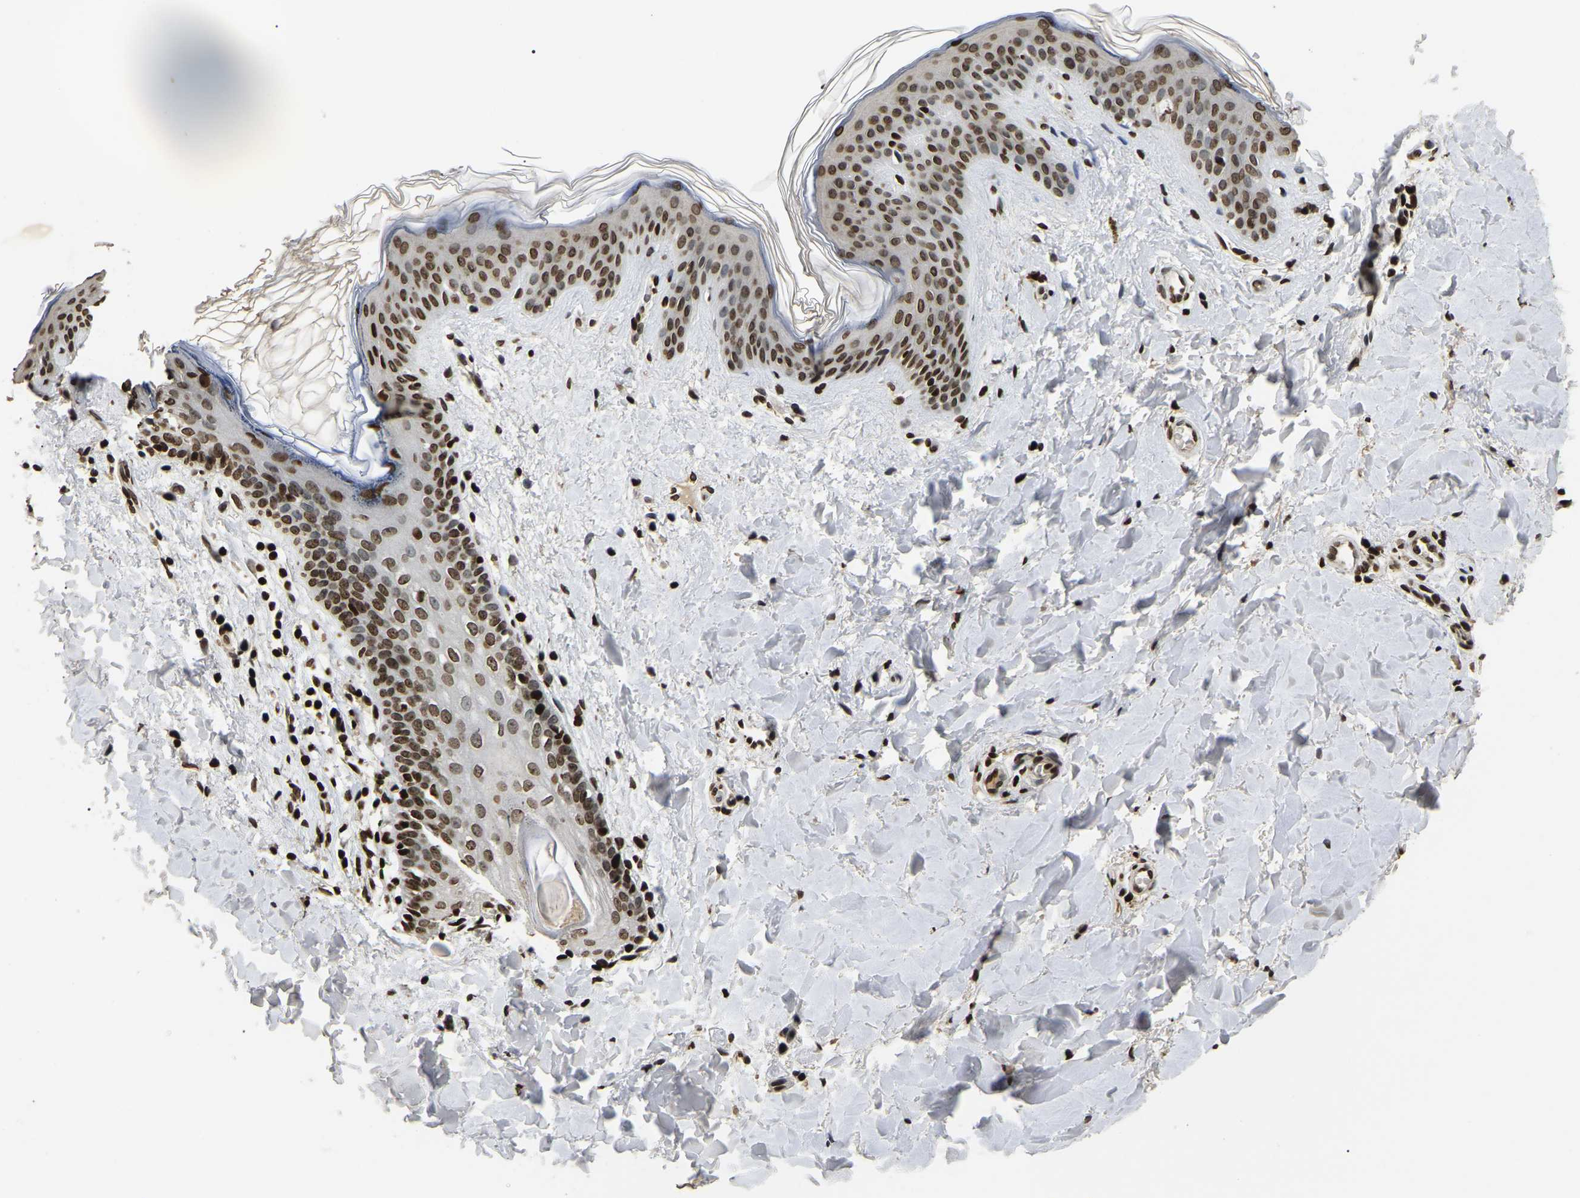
{"staining": {"intensity": "moderate", "quantity": "25%-75%", "location": "cytoplasmic/membranous,nuclear"}, "tissue": "skin", "cell_type": "Fibroblasts", "image_type": "normal", "snomed": [{"axis": "morphology", "description": "Normal tissue, NOS"}, {"axis": "topography", "description": "Skin"}], "caption": "Immunohistochemical staining of benign human skin displays moderate cytoplasmic/membranous,nuclear protein expression in about 25%-75% of fibroblasts. Immunohistochemistry (ihc) stains the protein in brown and the nuclei are stained blue.", "gene": "LRRC61", "patient": {"sex": "female", "age": 17}}